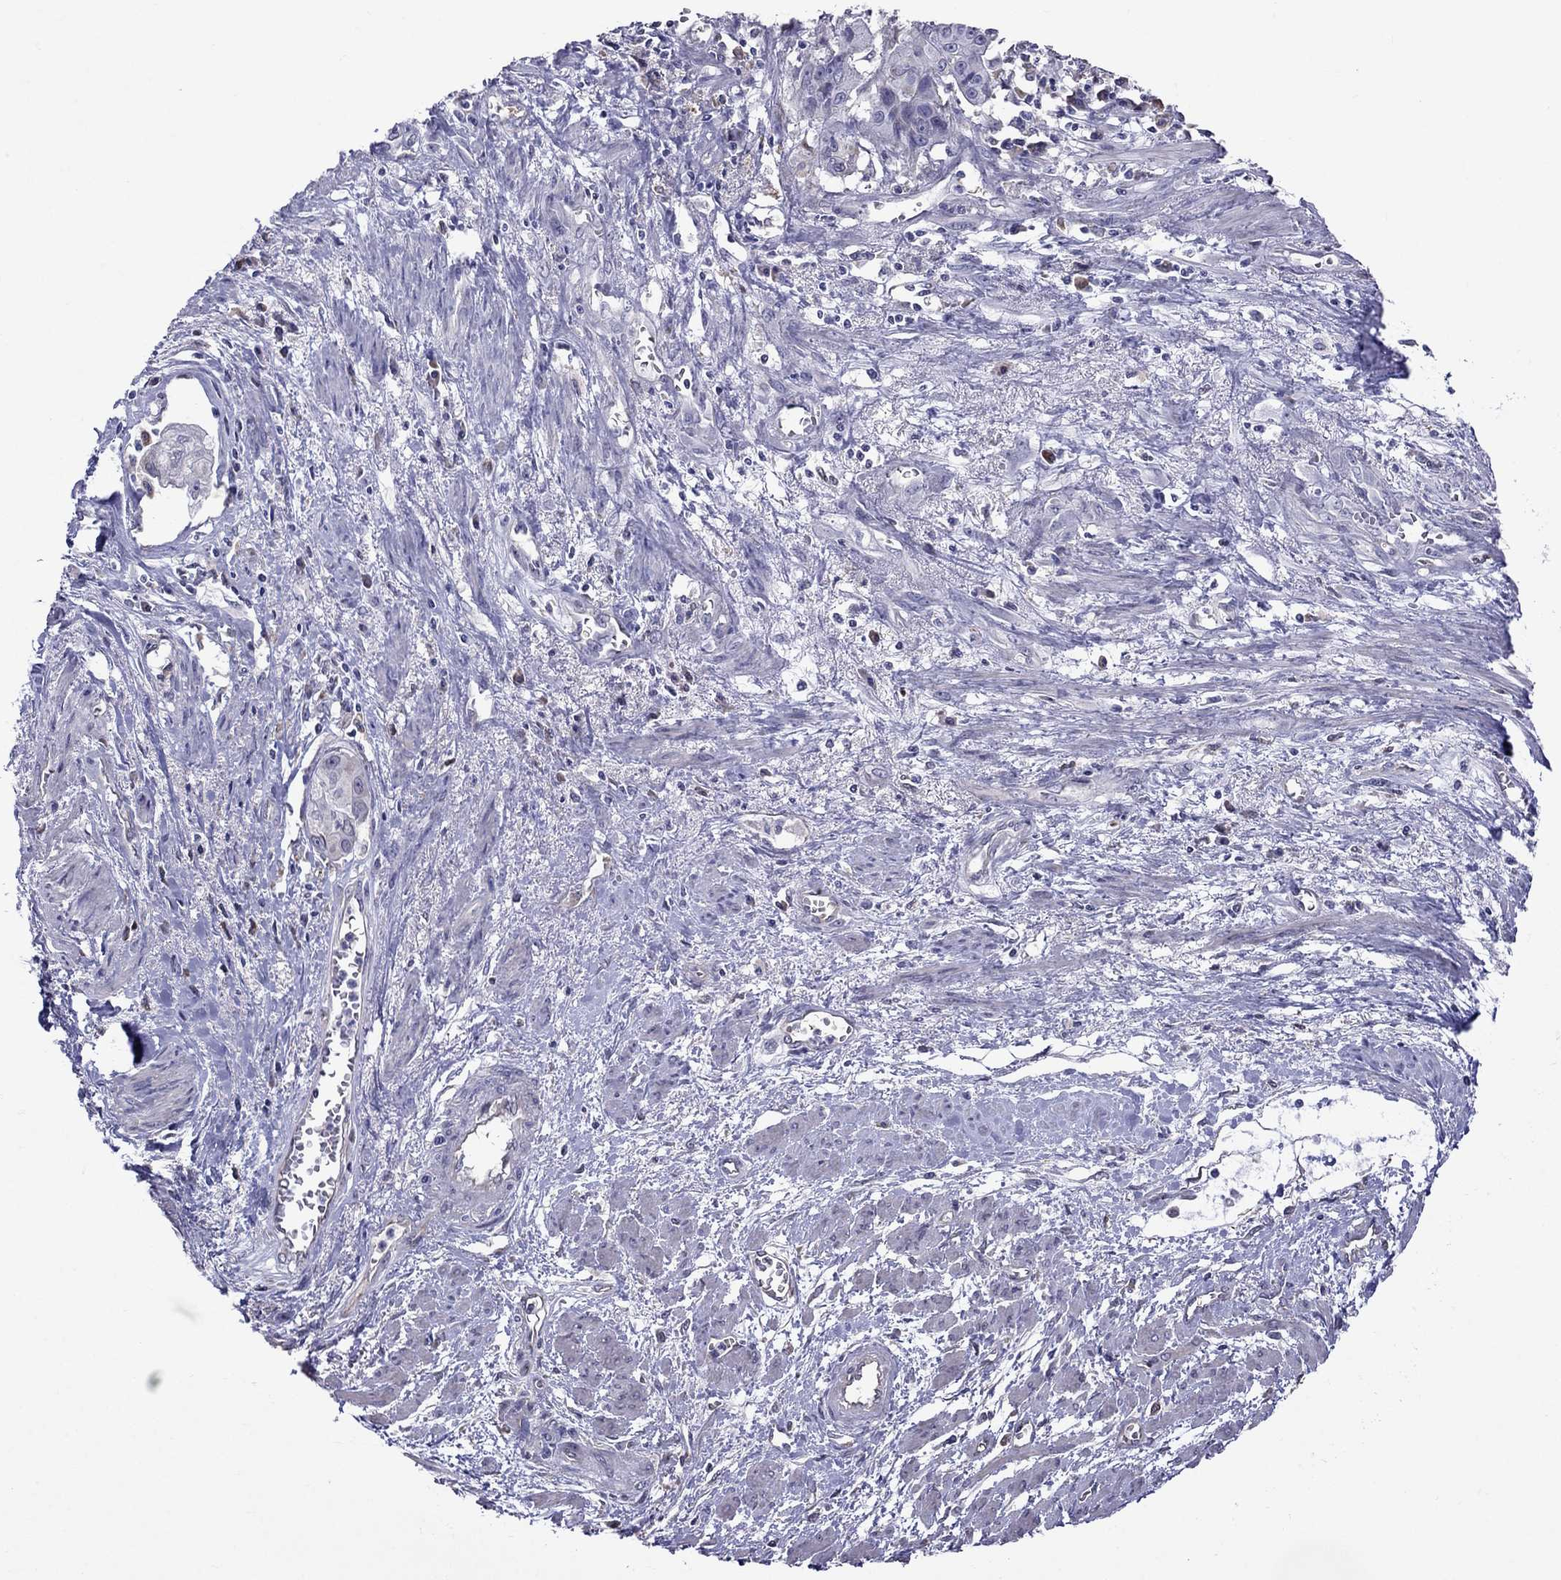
{"staining": {"intensity": "negative", "quantity": "none", "location": "none"}, "tissue": "cervical cancer", "cell_type": "Tumor cells", "image_type": "cancer", "snomed": [{"axis": "morphology", "description": "Squamous cell carcinoma, NOS"}, {"axis": "topography", "description": "Cervix"}], "caption": "The photomicrograph exhibits no significant expression in tumor cells of squamous cell carcinoma (cervical).", "gene": "ADAM28", "patient": {"sex": "female", "age": 58}}